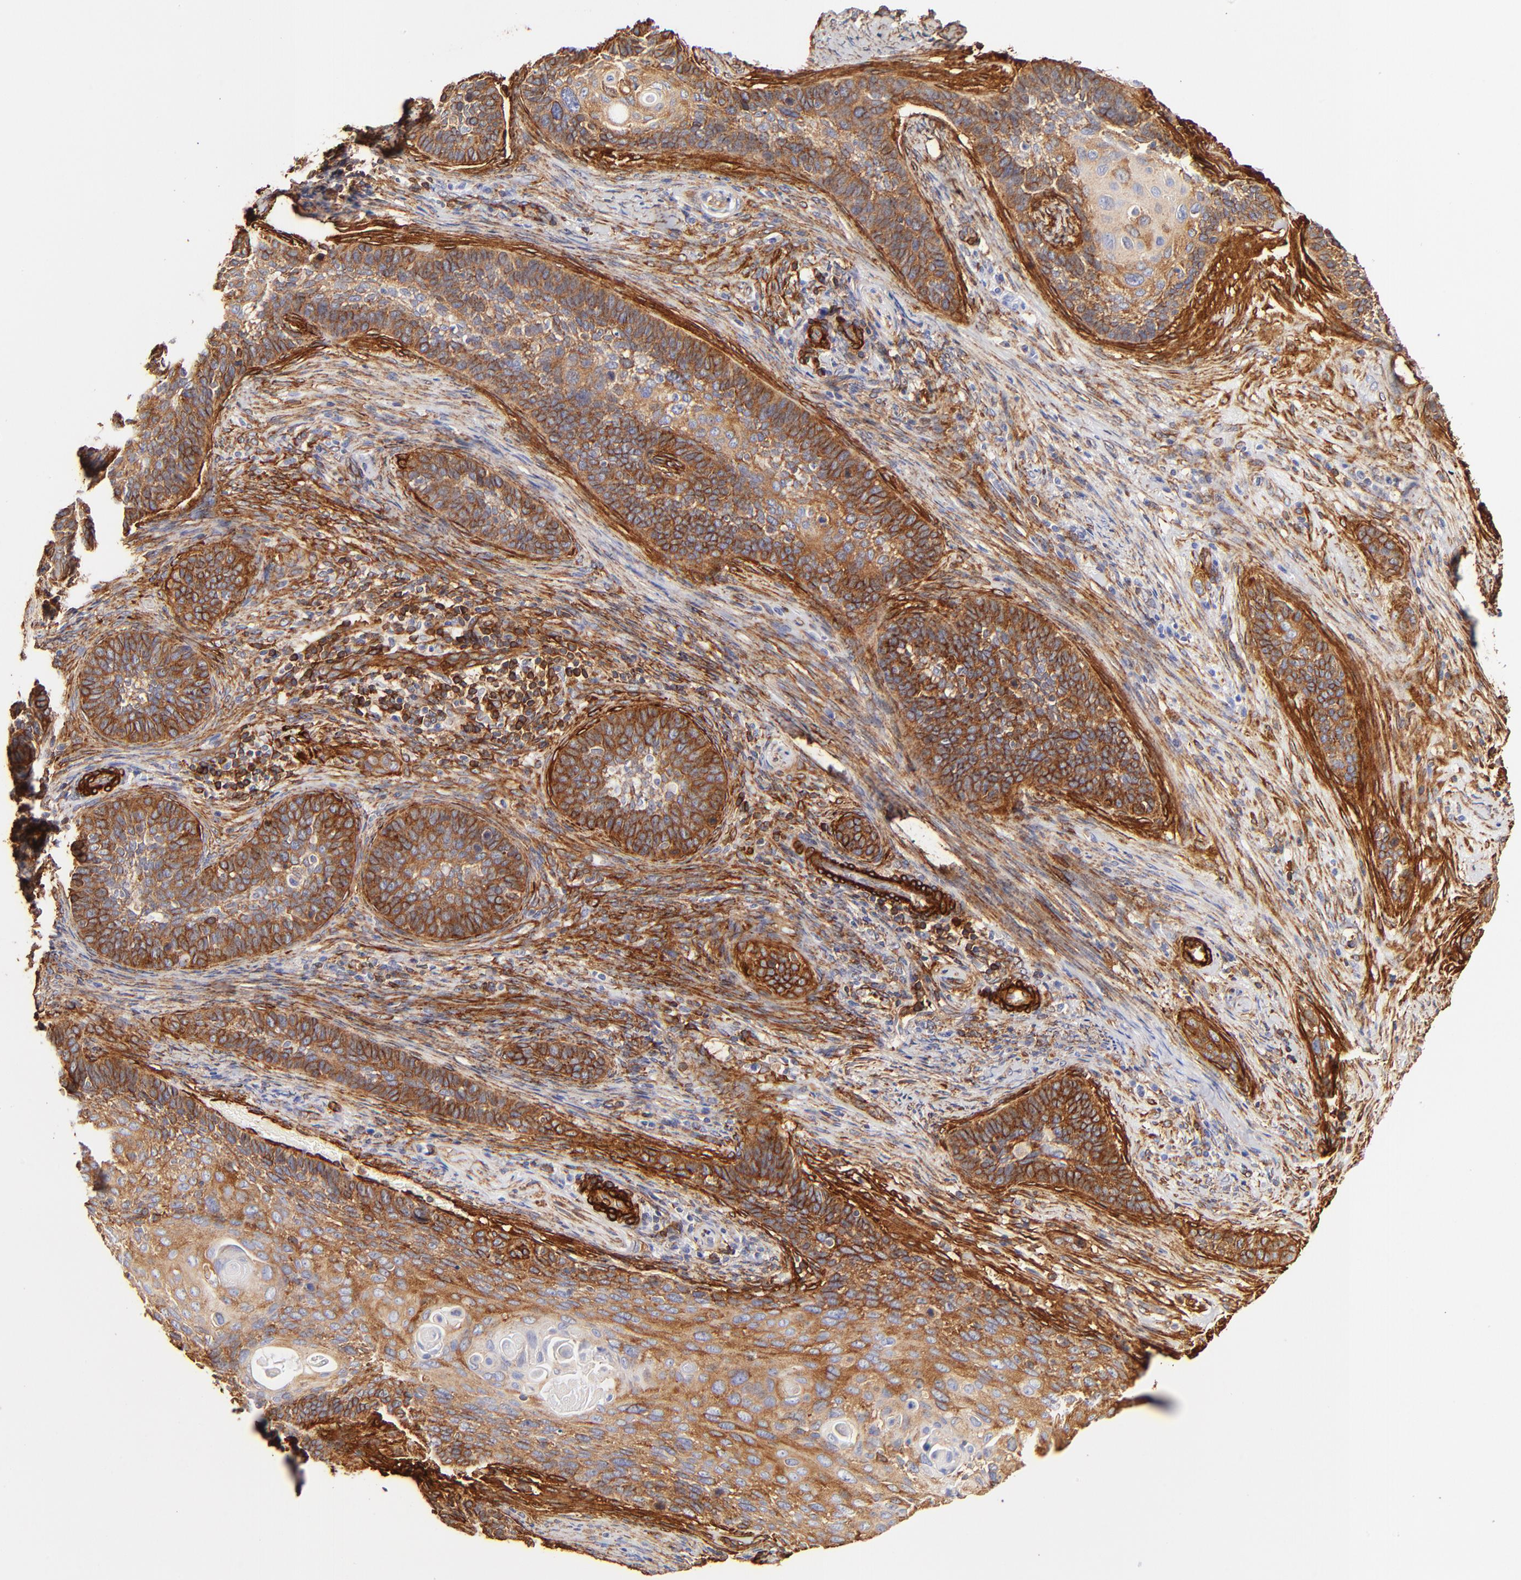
{"staining": {"intensity": "strong", "quantity": ">75%", "location": "cytoplasmic/membranous"}, "tissue": "cervical cancer", "cell_type": "Tumor cells", "image_type": "cancer", "snomed": [{"axis": "morphology", "description": "Squamous cell carcinoma, NOS"}, {"axis": "topography", "description": "Cervix"}], "caption": "Protein staining reveals strong cytoplasmic/membranous expression in about >75% of tumor cells in cervical squamous cell carcinoma.", "gene": "FLNA", "patient": {"sex": "female", "age": 33}}